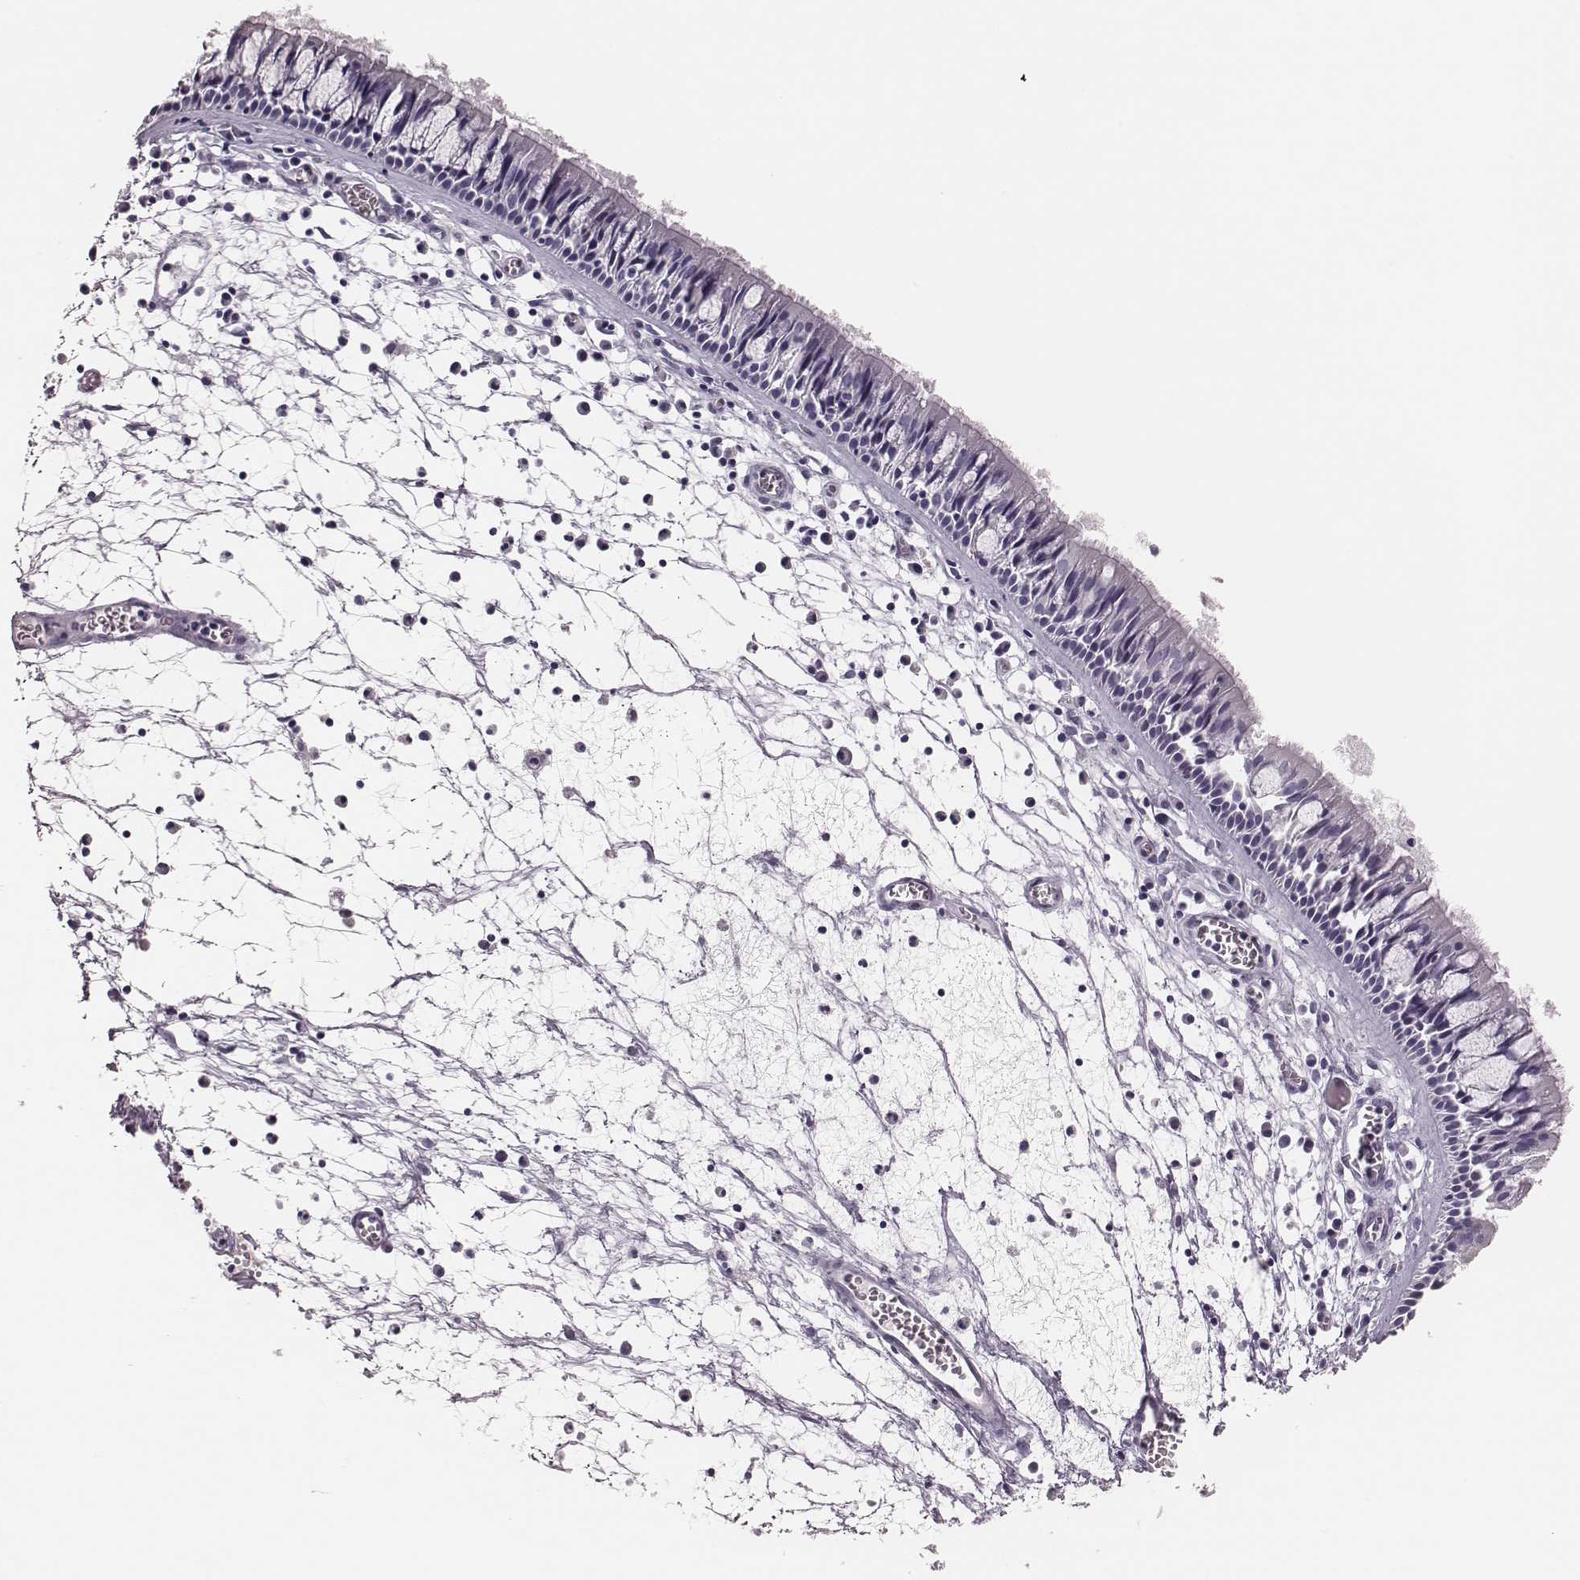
{"staining": {"intensity": "negative", "quantity": "none", "location": "none"}, "tissue": "nasopharynx", "cell_type": "Respiratory epithelial cells", "image_type": "normal", "snomed": [{"axis": "morphology", "description": "Normal tissue, NOS"}, {"axis": "topography", "description": "Nasopharynx"}], "caption": "Image shows no significant protein positivity in respiratory epithelial cells of normal nasopharynx.", "gene": "H1", "patient": {"sex": "male", "age": 61}}